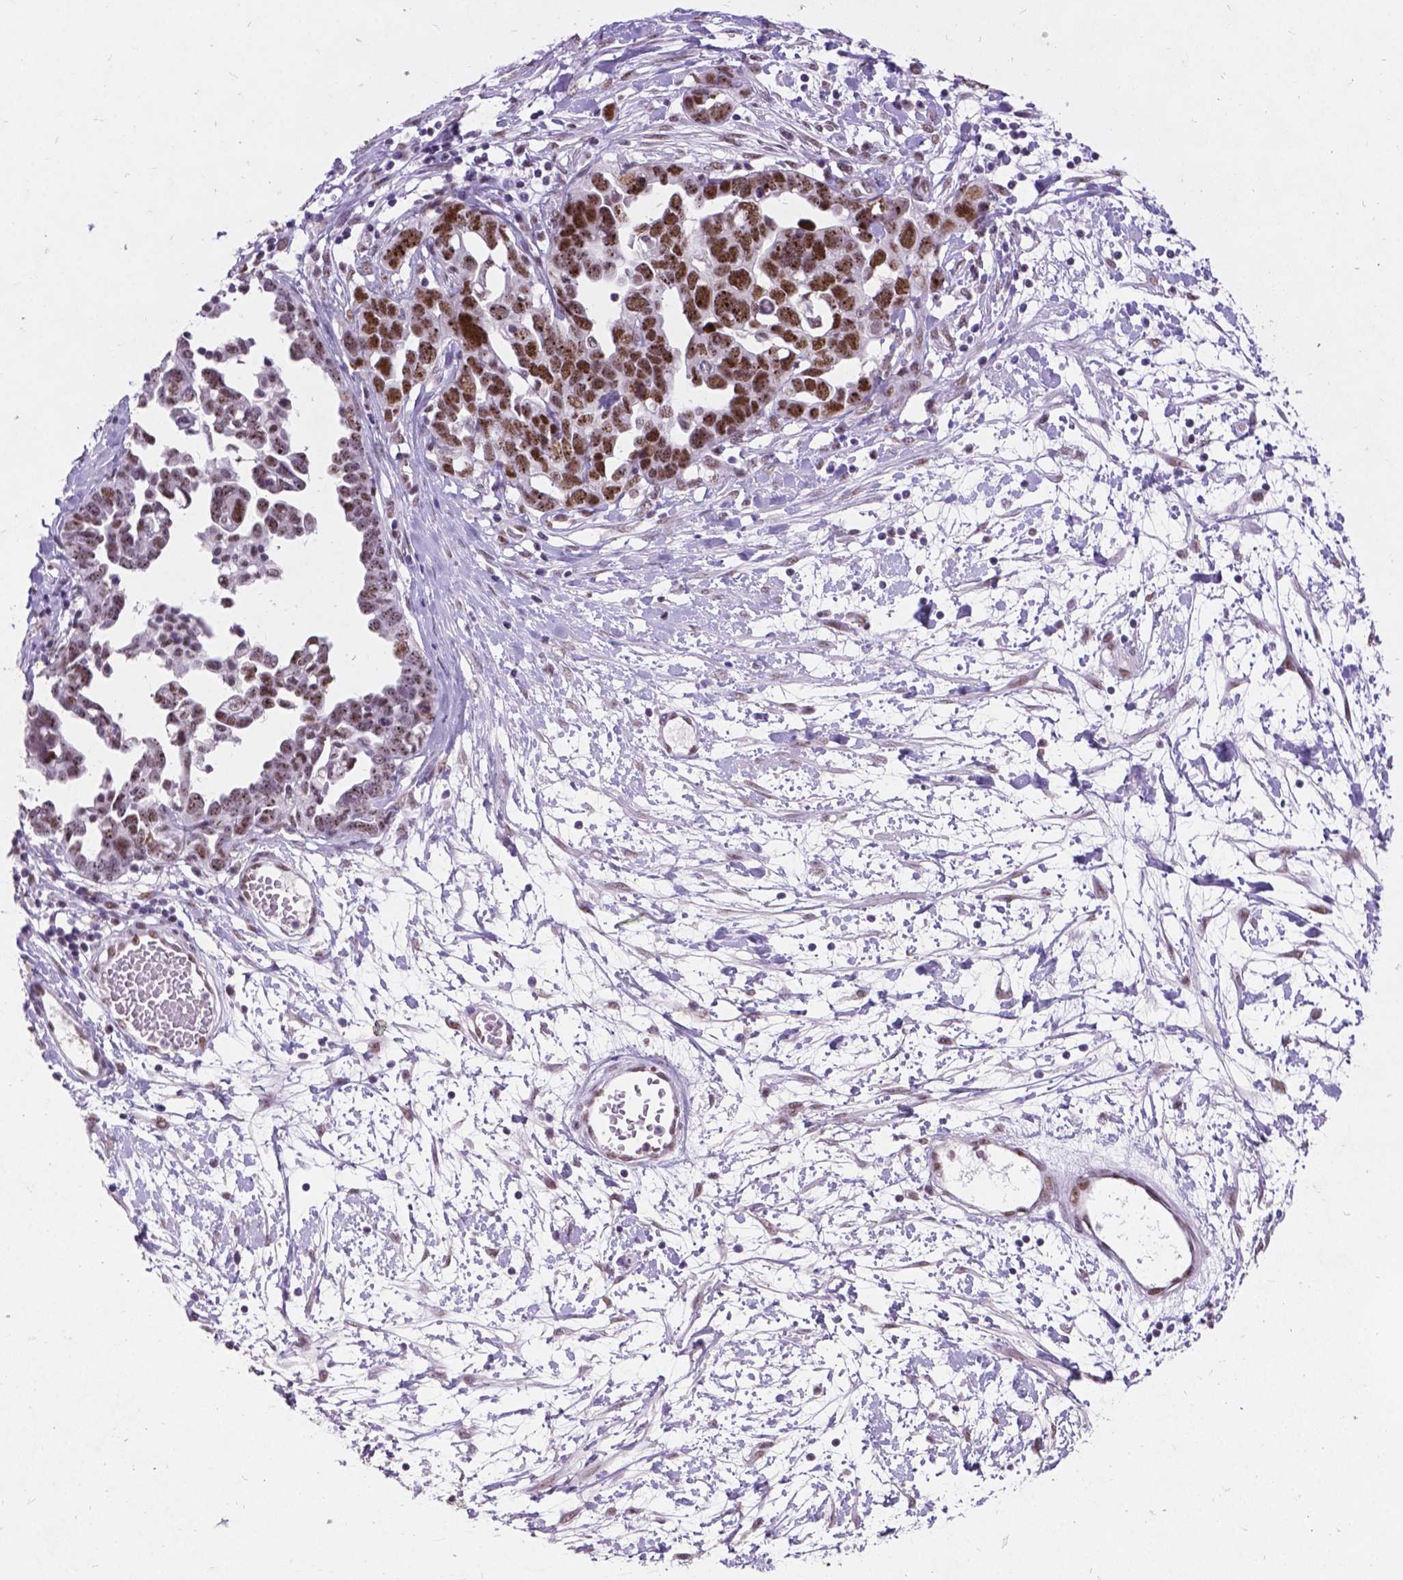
{"staining": {"intensity": "moderate", "quantity": ">75%", "location": "nuclear"}, "tissue": "ovarian cancer", "cell_type": "Tumor cells", "image_type": "cancer", "snomed": [{"axis": "morphology", "description": "Cystadenocarcinoma, serous, NOS"}, {"axis": "topography", "description": "Ovary"}], "caption": "Immunohistochemistry (DAB) staining of serous cystadenocarcinoma (ovarian) shows moderate nuclear protein expression in about >75% of tumor cells.", "gene": "COIL", "patient": {"sex": "female", "age": 54}}